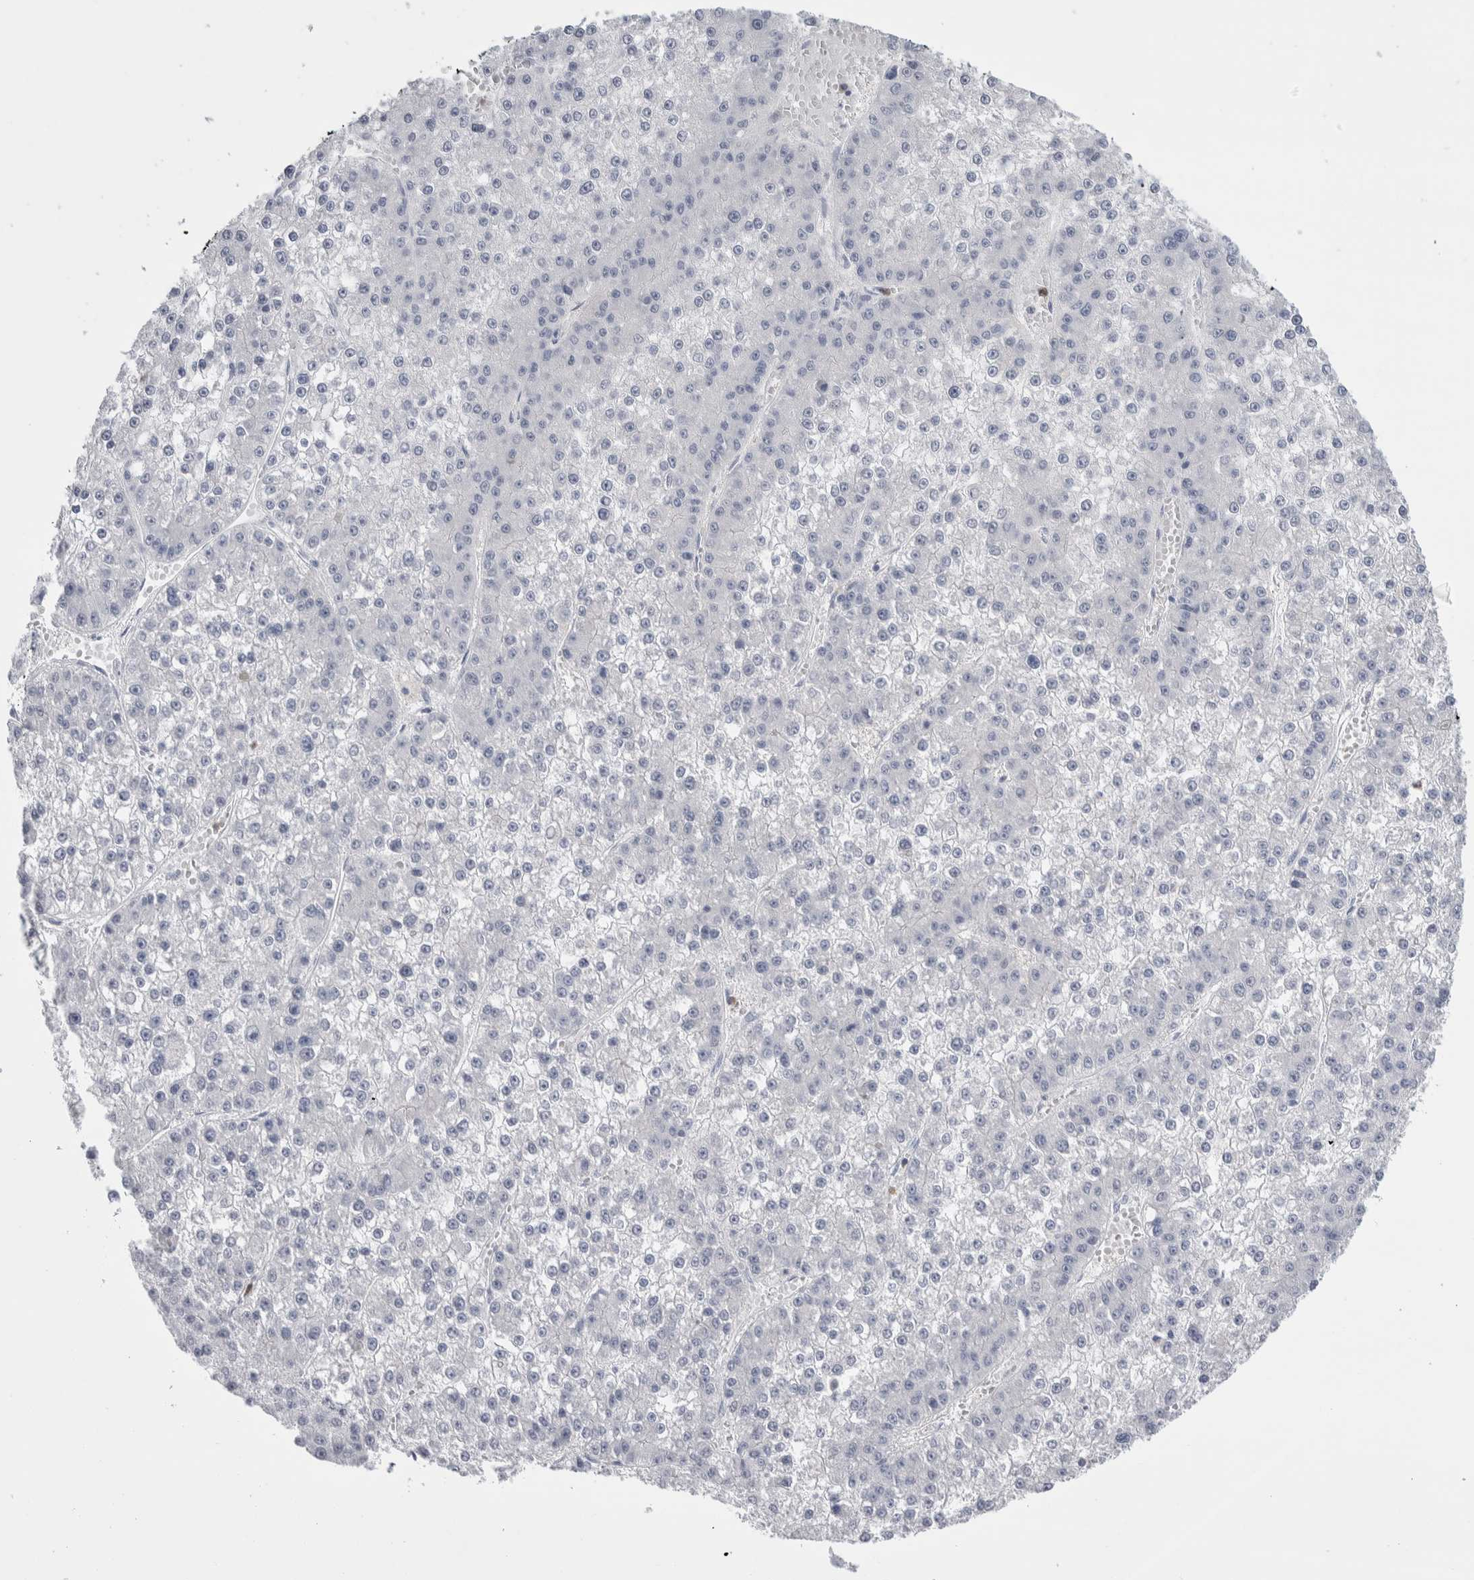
{"staining": {"intensity": "negative", "quantity": "none", "location": "none"}, "tissue": "liver cancer", "cell_type": "Tumor cells", "image_type": "cancer", "snomed": [{"axis": "morphology", "description": "Carcinoma, Hepatocellular, NOS"}, {"axis": "topography", "description": "Liver"}], "caption": "IHC image of neoplastic tissue: hepatocellular carcinoma (liver) stained with DAB (3,3'-diaminobenzidine) shows no significant protein expression in tumor cells.", "gene": "LURAP1L", "patient": {"sex": "female", "age": 73}}